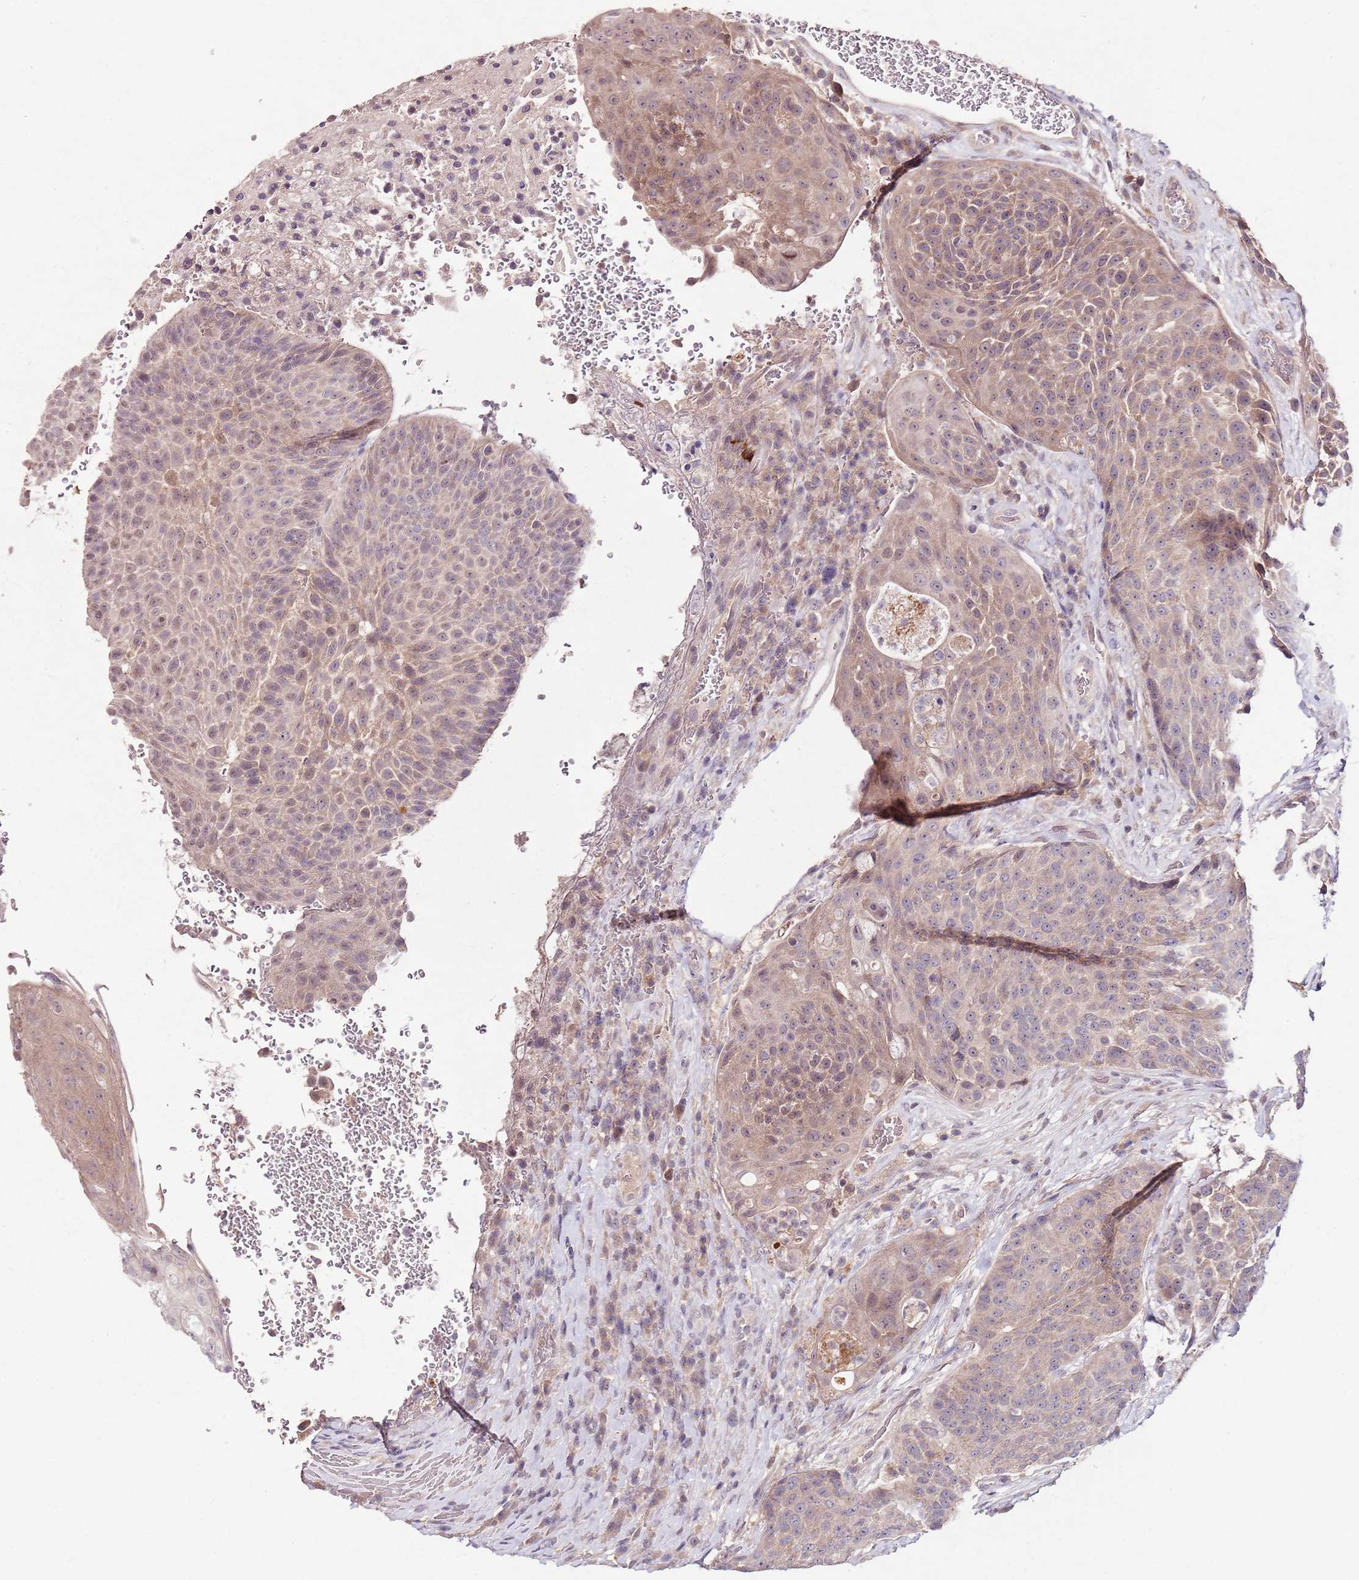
{"staining": {"intensity": "weak", "quantity": "25%-75%", "location": "cytoplasmic/membranous,nuclear"}, "tissue": "urothelial cancer", "cell_type": "Tumor cells", "image_type": "cancer", "snomed": [{"axis": "morphology", "description": "Urothelial carcinoma, High grade"}, {"axis": "topography", "description": "Urinary bladder"}], "caption": "A high-resolution image shows immunohistochemistry (IHC) staining of urothelial cancer, which shows weak cytoplasmic/membranous and nuclear staining in about 25%-75% of tumor cells. The staining is performed using DAB (3,3'-diaminobenzidine) brown chromogen to label protein expression. The nuclei are counter-stained blue using hematoxylin.", "gene": "NRDE2", "patient": {"sex": "female", "age": 63}}